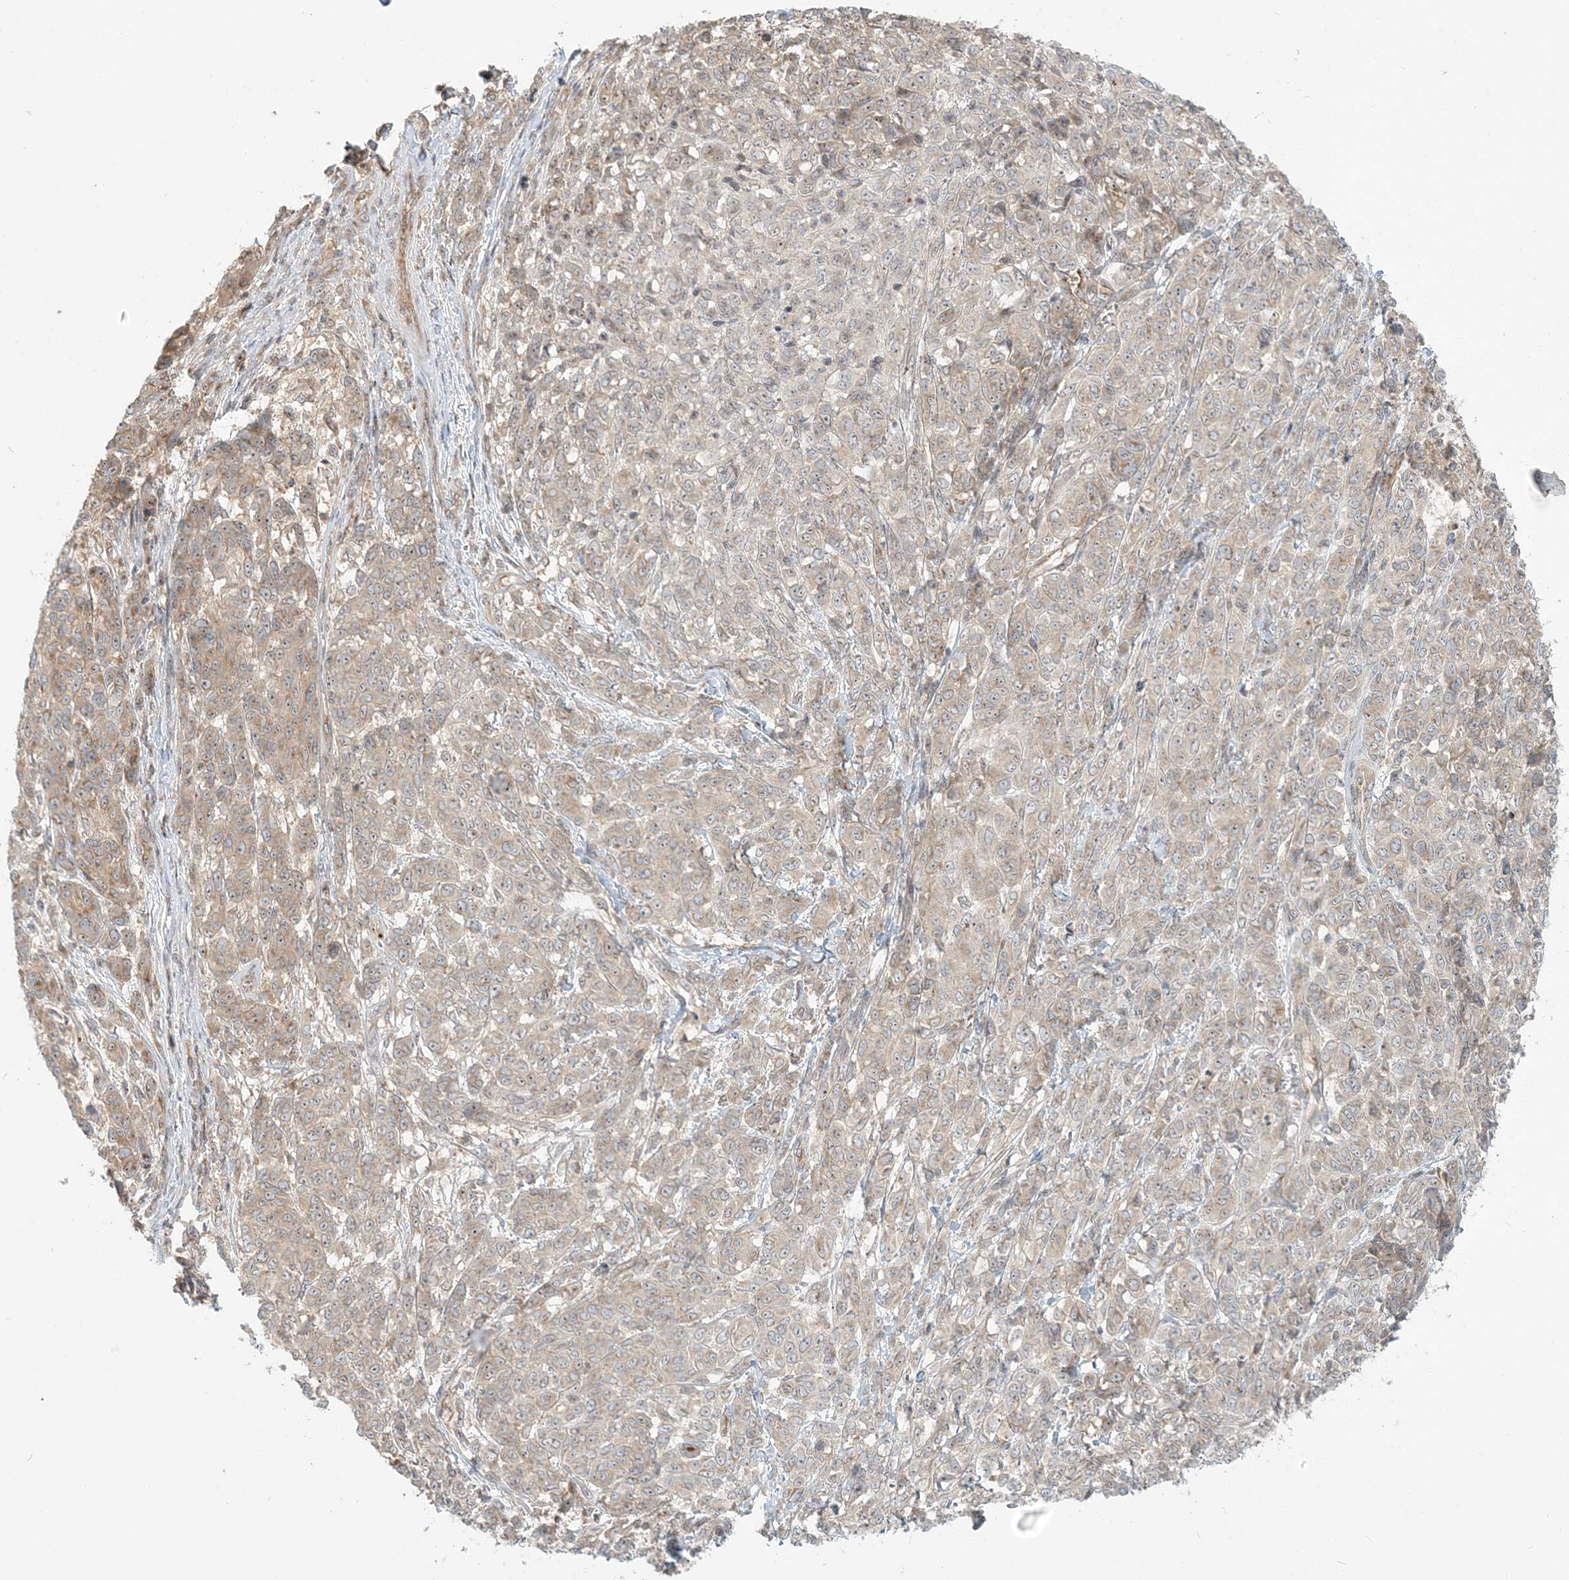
{"staining": {"intensity": "weak", "quantity": "<25%", "location": "cytoplasmic/membranous"}, "tissue": "melanoma", "cell_type": "Tumor cells", "image_type": "cancer", "snomed": [{"axis": "morphology", "description": "Malignant melanoma, NOS"}, {"axis": "topography", "description": "Skin"}], "caption": "IHC photomicrograph of melanoma stained for a protein (brown), which reveals no positivity in tumor cells.", "gene": "AP1AR", "patient": {"sex": "male", "age": 49}}